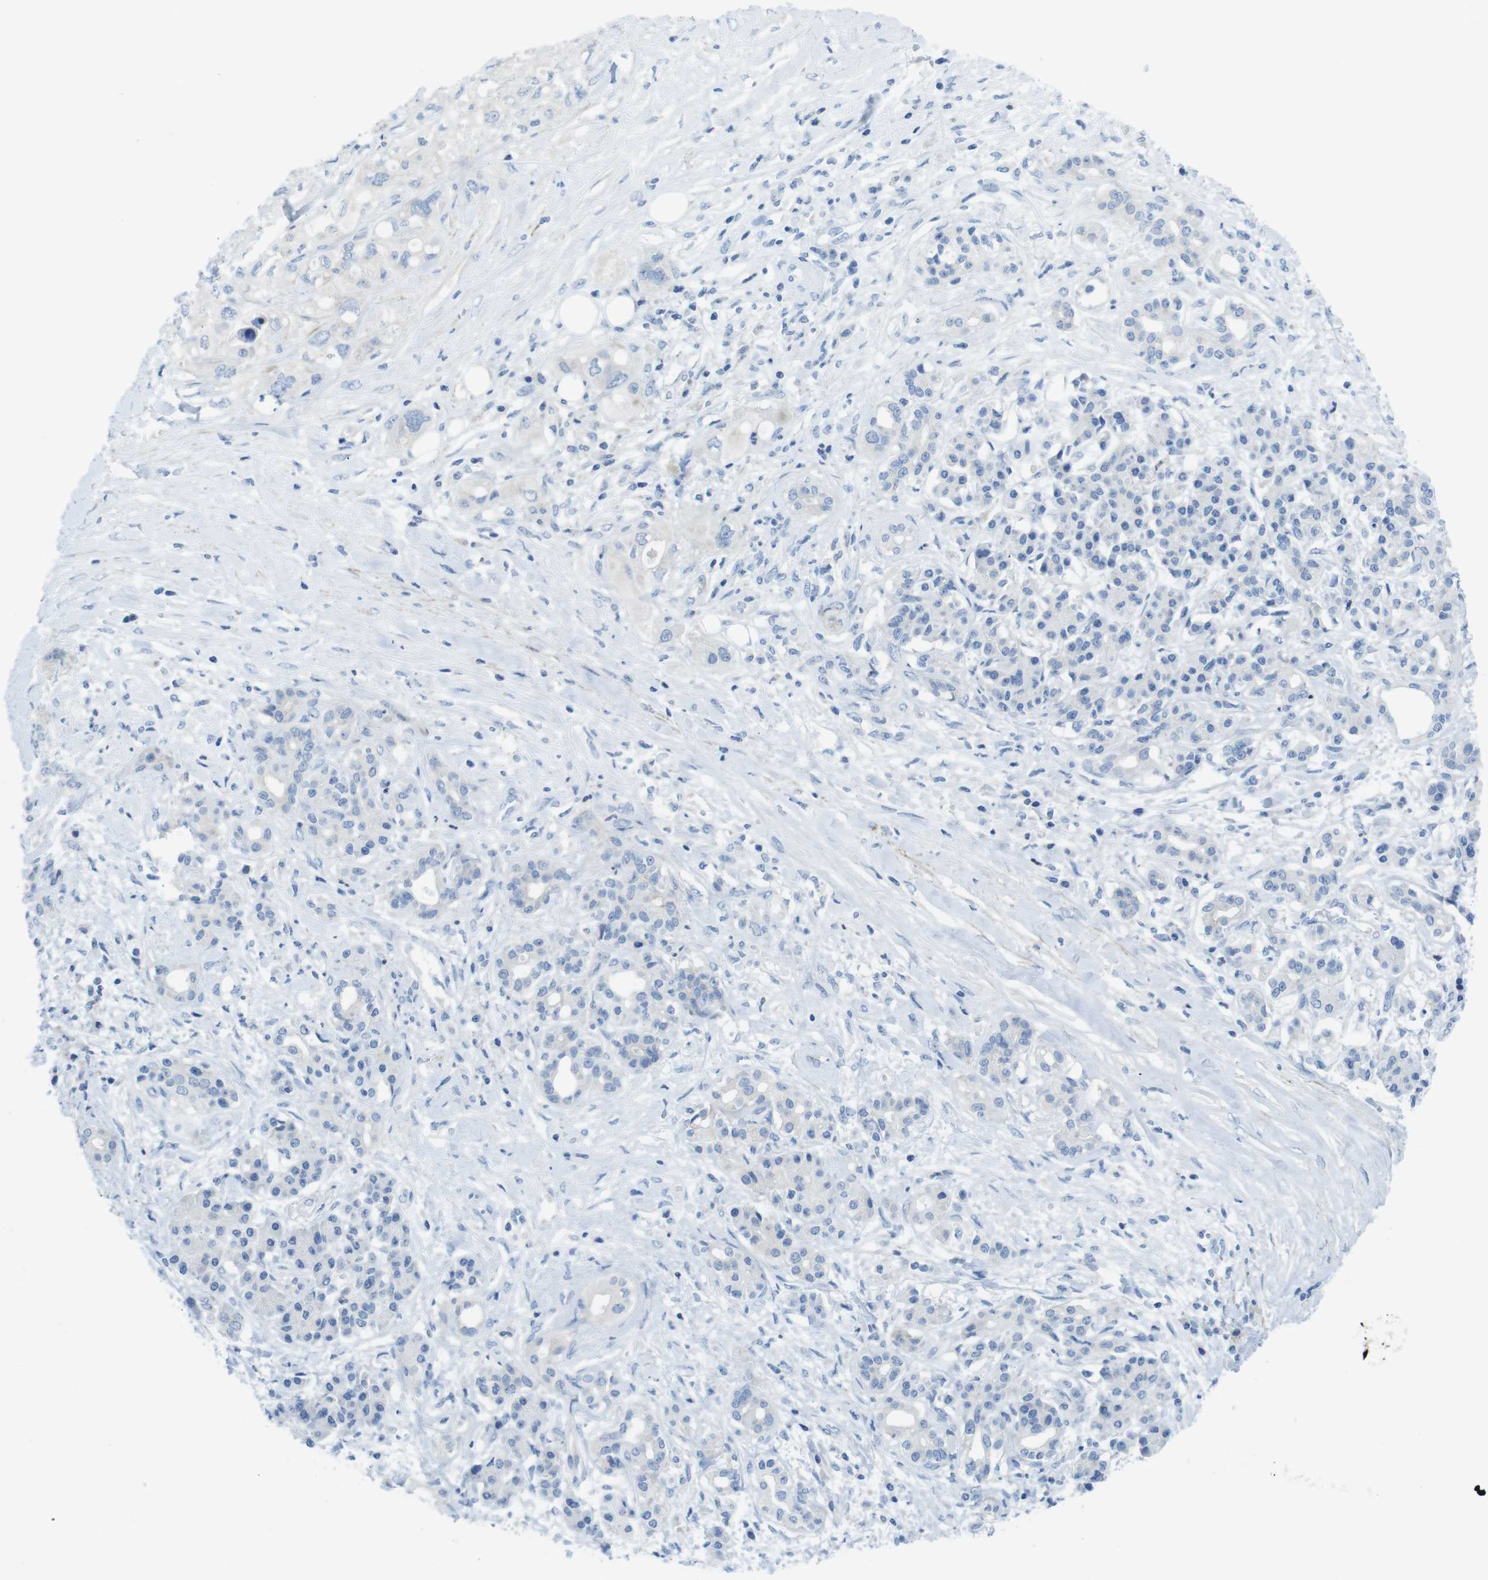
{"staining": {"intensity": "negative", "quantity": "none", "location": "none"}, "tissue": "pancreatic cancer", "cell_type": "Tumor cells", "image_type": "cancer", "snomed": [{"axis": "morphology", "description": "Adenocarcinoma, NOS"}, {"axis": "topography", "description": "Pancreas"}], "caption": "Immunohistochemical staining of human pancreatic adenocarcinoma reveals no significant expression in tumor cells.", "gene": "ASIC5", "patient": {"sex": "female", "age": 56}}